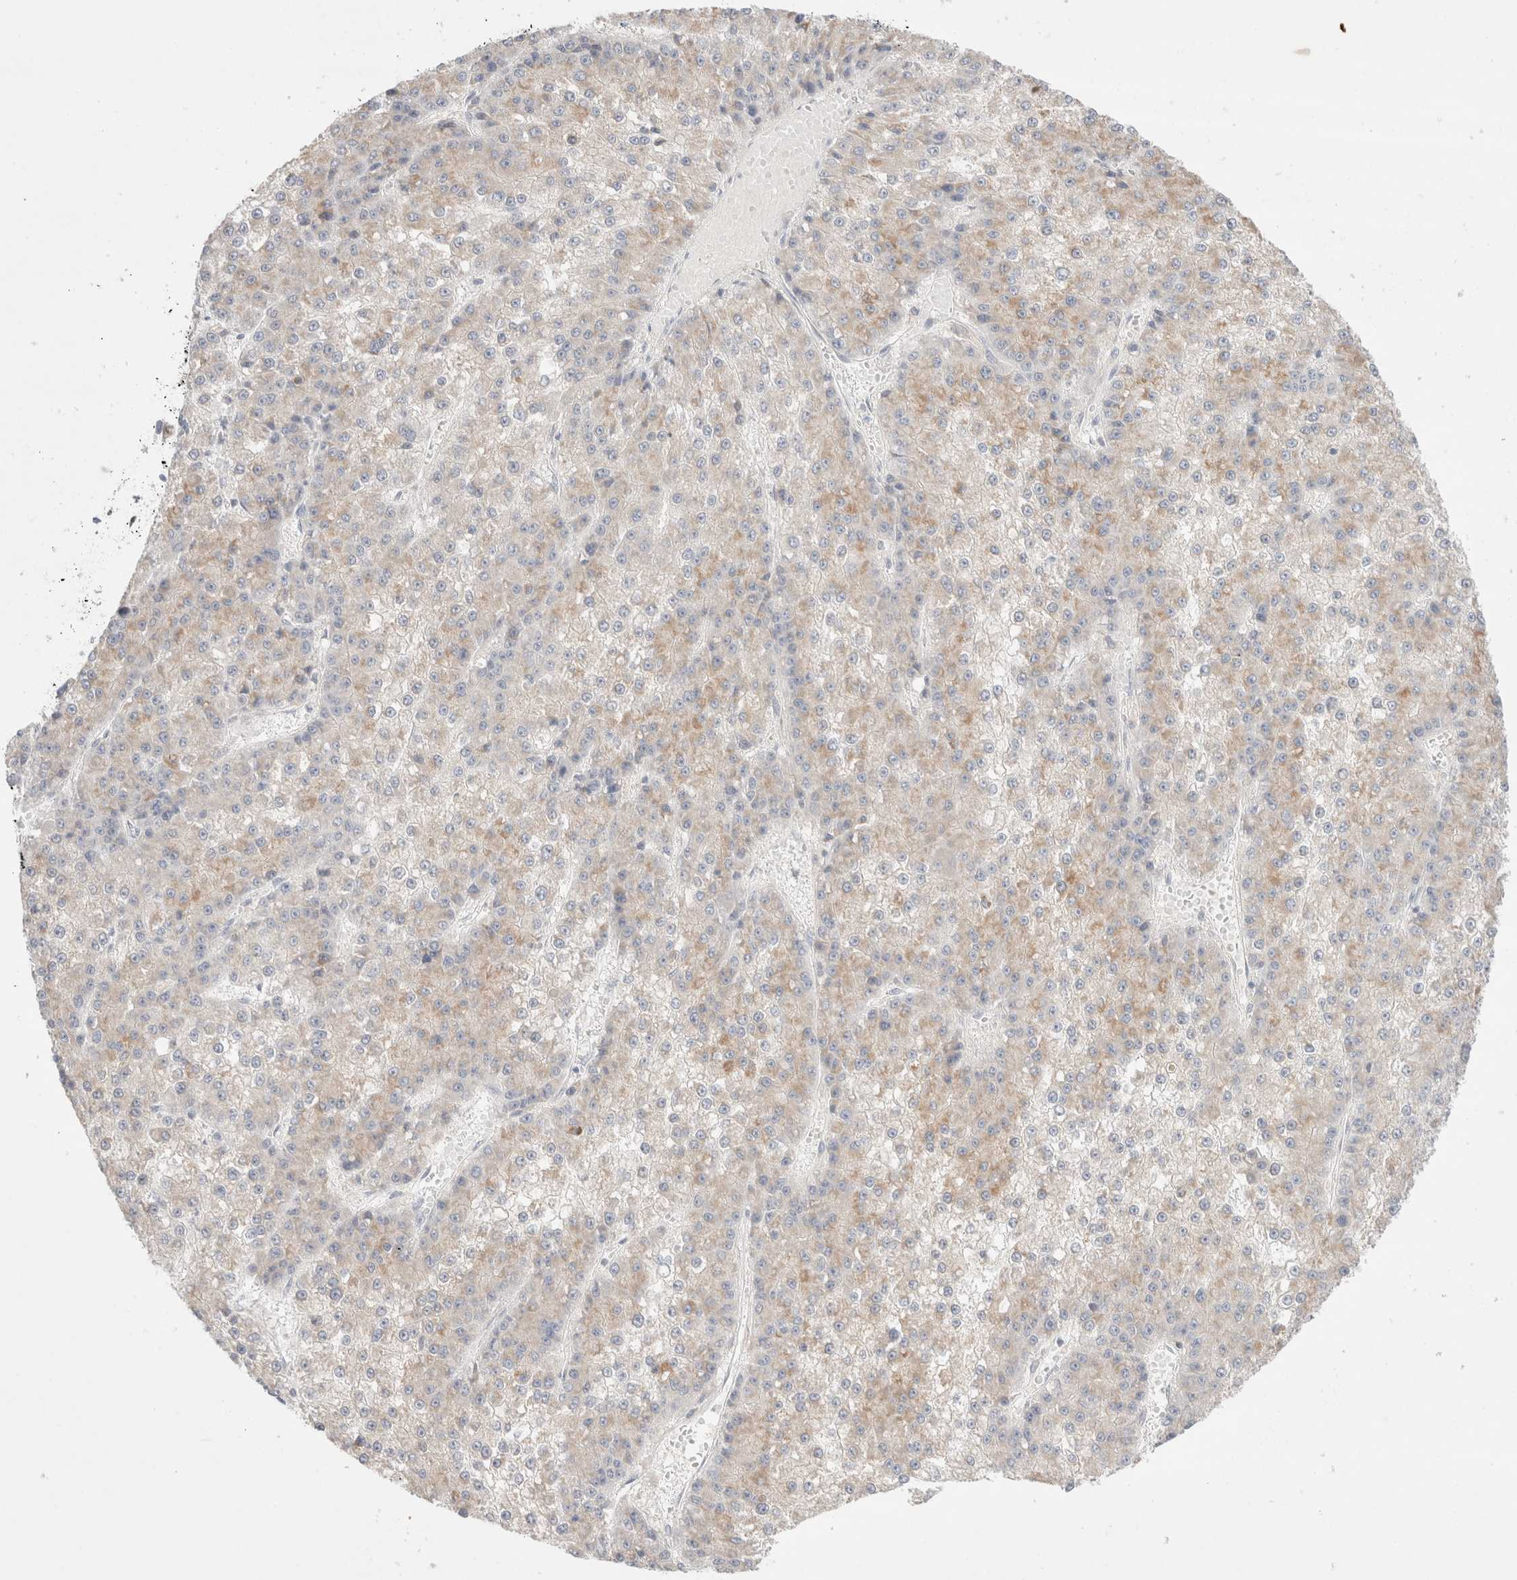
{"staining": {"intensity": "weak", "quantity": "25%-75%", "location": "cytoplasmic/membranous"}, "tissue": "liver cancer", "cell_type": "Tumor cells", "image_type": "cancer", "snomed": [{"axis": "morphology", "description": "Carcinoma, Hepatocellular, NOS"}, {"axis": "topography", "description": "Liver"}], "caption": "DAB immunohistochemical staining of liver cancer exhibits weak cytoplasmic/membranous protein expression in about 25%-75% of tumor cells.", "gene": "SPATA20", "patient": {"sex": "female", "age": 73}}